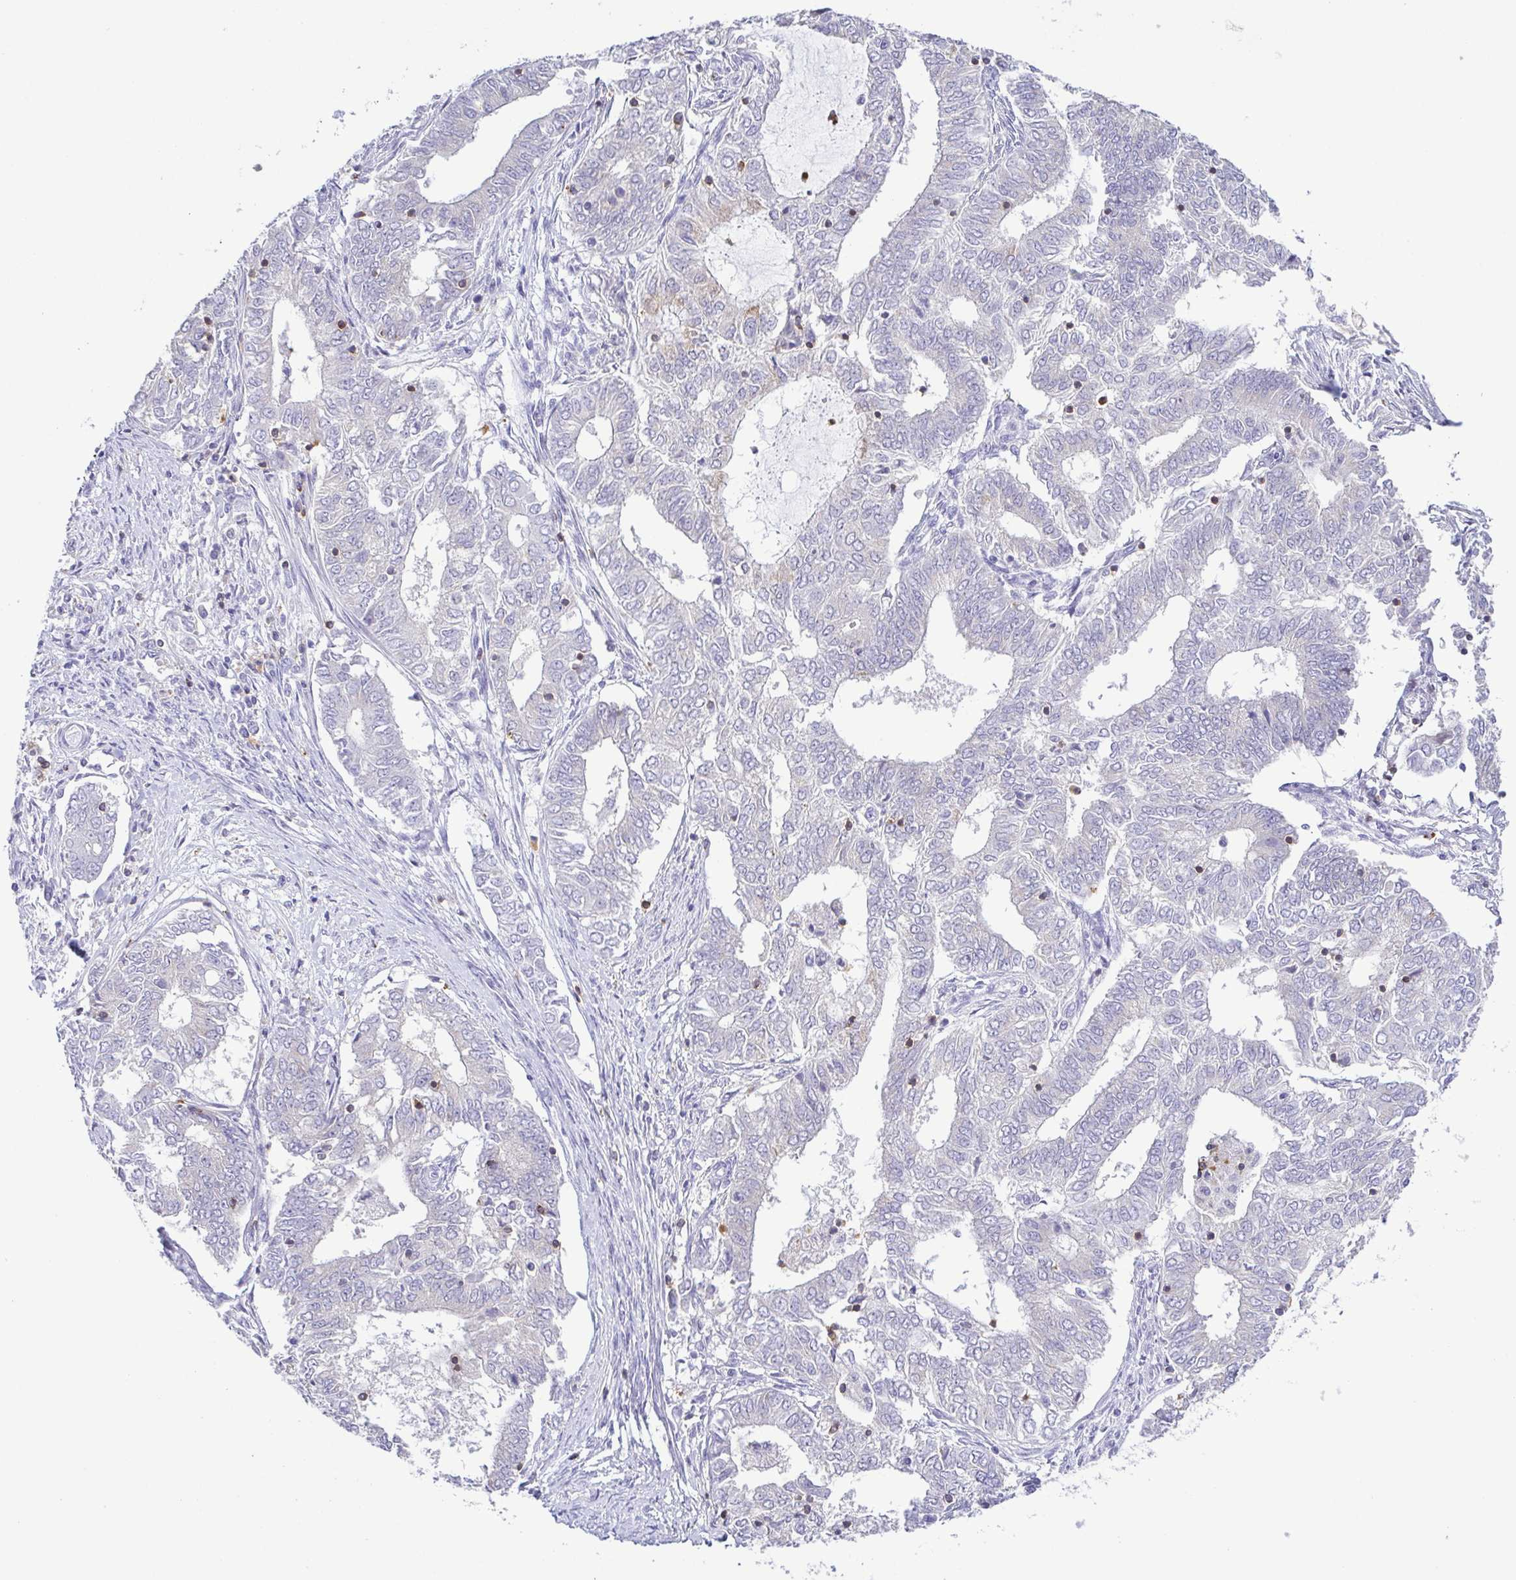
{"staining": {"intensity": "weak", "quantity": "<25%", "location": "cytoplasmic/membranous"}, "tissue": "endometrial cancer", "cell_type": "Tumor cells", "image_type": "cancer", "snomed": [{"axis": "morphology", "description": "Adenocarcinoma, NOS"}, {"axis": "topography", "description": "Endometrium"}], "caption": "There is no significant staining in tumor cells of adenocarcinoma (endometrial). (Stains: DAB (3,3'-diaminobenzidine) immunohistochemistry (IHC) with hematoxylin counter stain, Microscopy: brightfield microscopy at high magnification).", "gene": "PGLYRP1", "patient": {"sex": "female", "age": 62}}